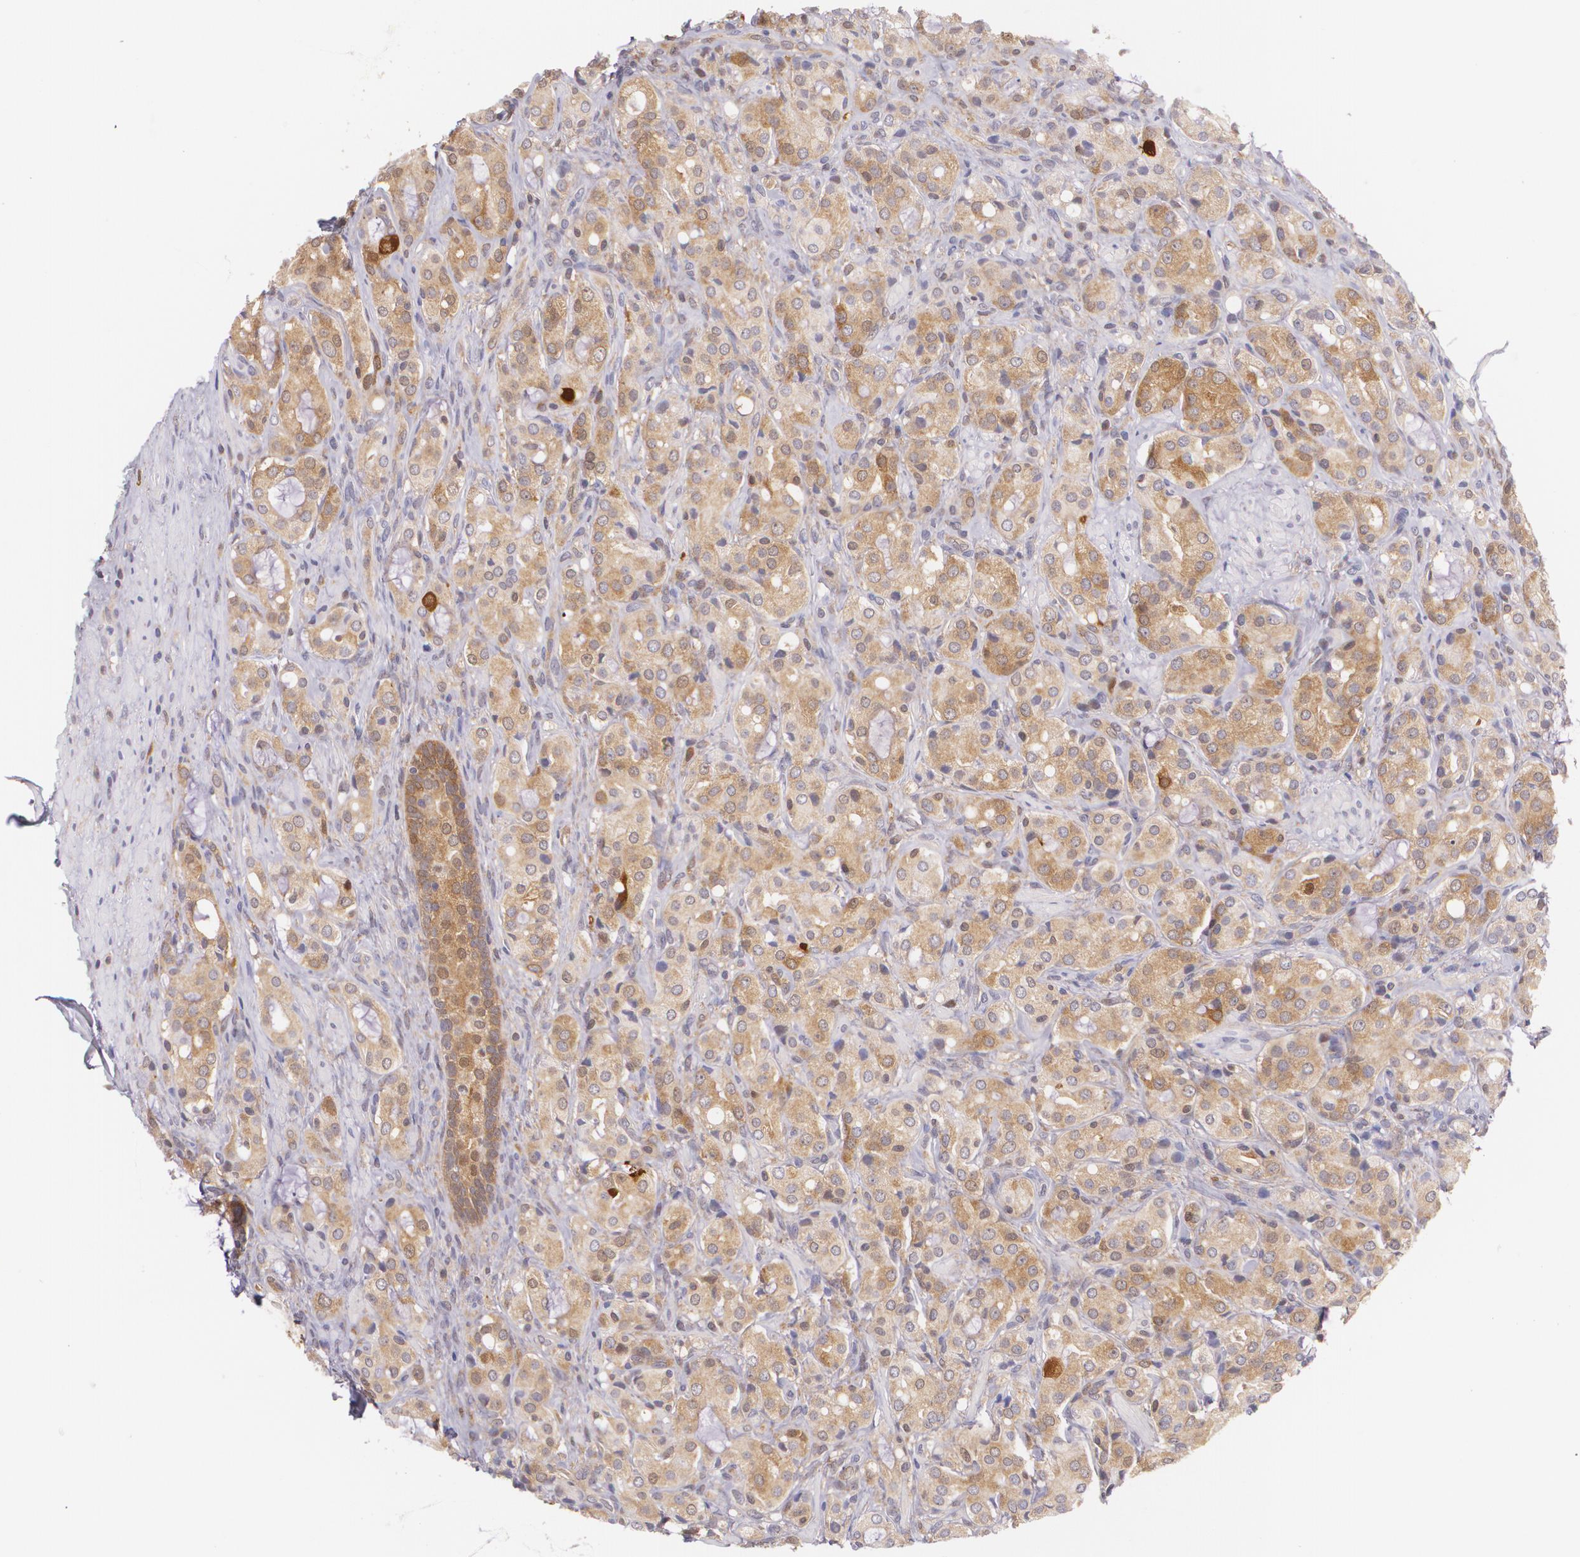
{"staining": {"intensity": "moderate", "quantity": ">75%", "location": "cytoplasmic/membranous"}, "tissue": "prostate cancer", "cell_type": "Tumor cells", "image_type": "cancer", "snomed": [{"axis": "morphology", "description": "Adenocarcinoma, High grade"}, {"axis": "topography", "description": "Prostate"}], "caption": "Moderate cytoplasmic/membranous protein expression is seen in approximately >75% of tumor cells in prostate cancer (adenocarcinoma (high-grade)).", "gene": "HSPH1", "patient": {"sex": "male", "age": 72}}